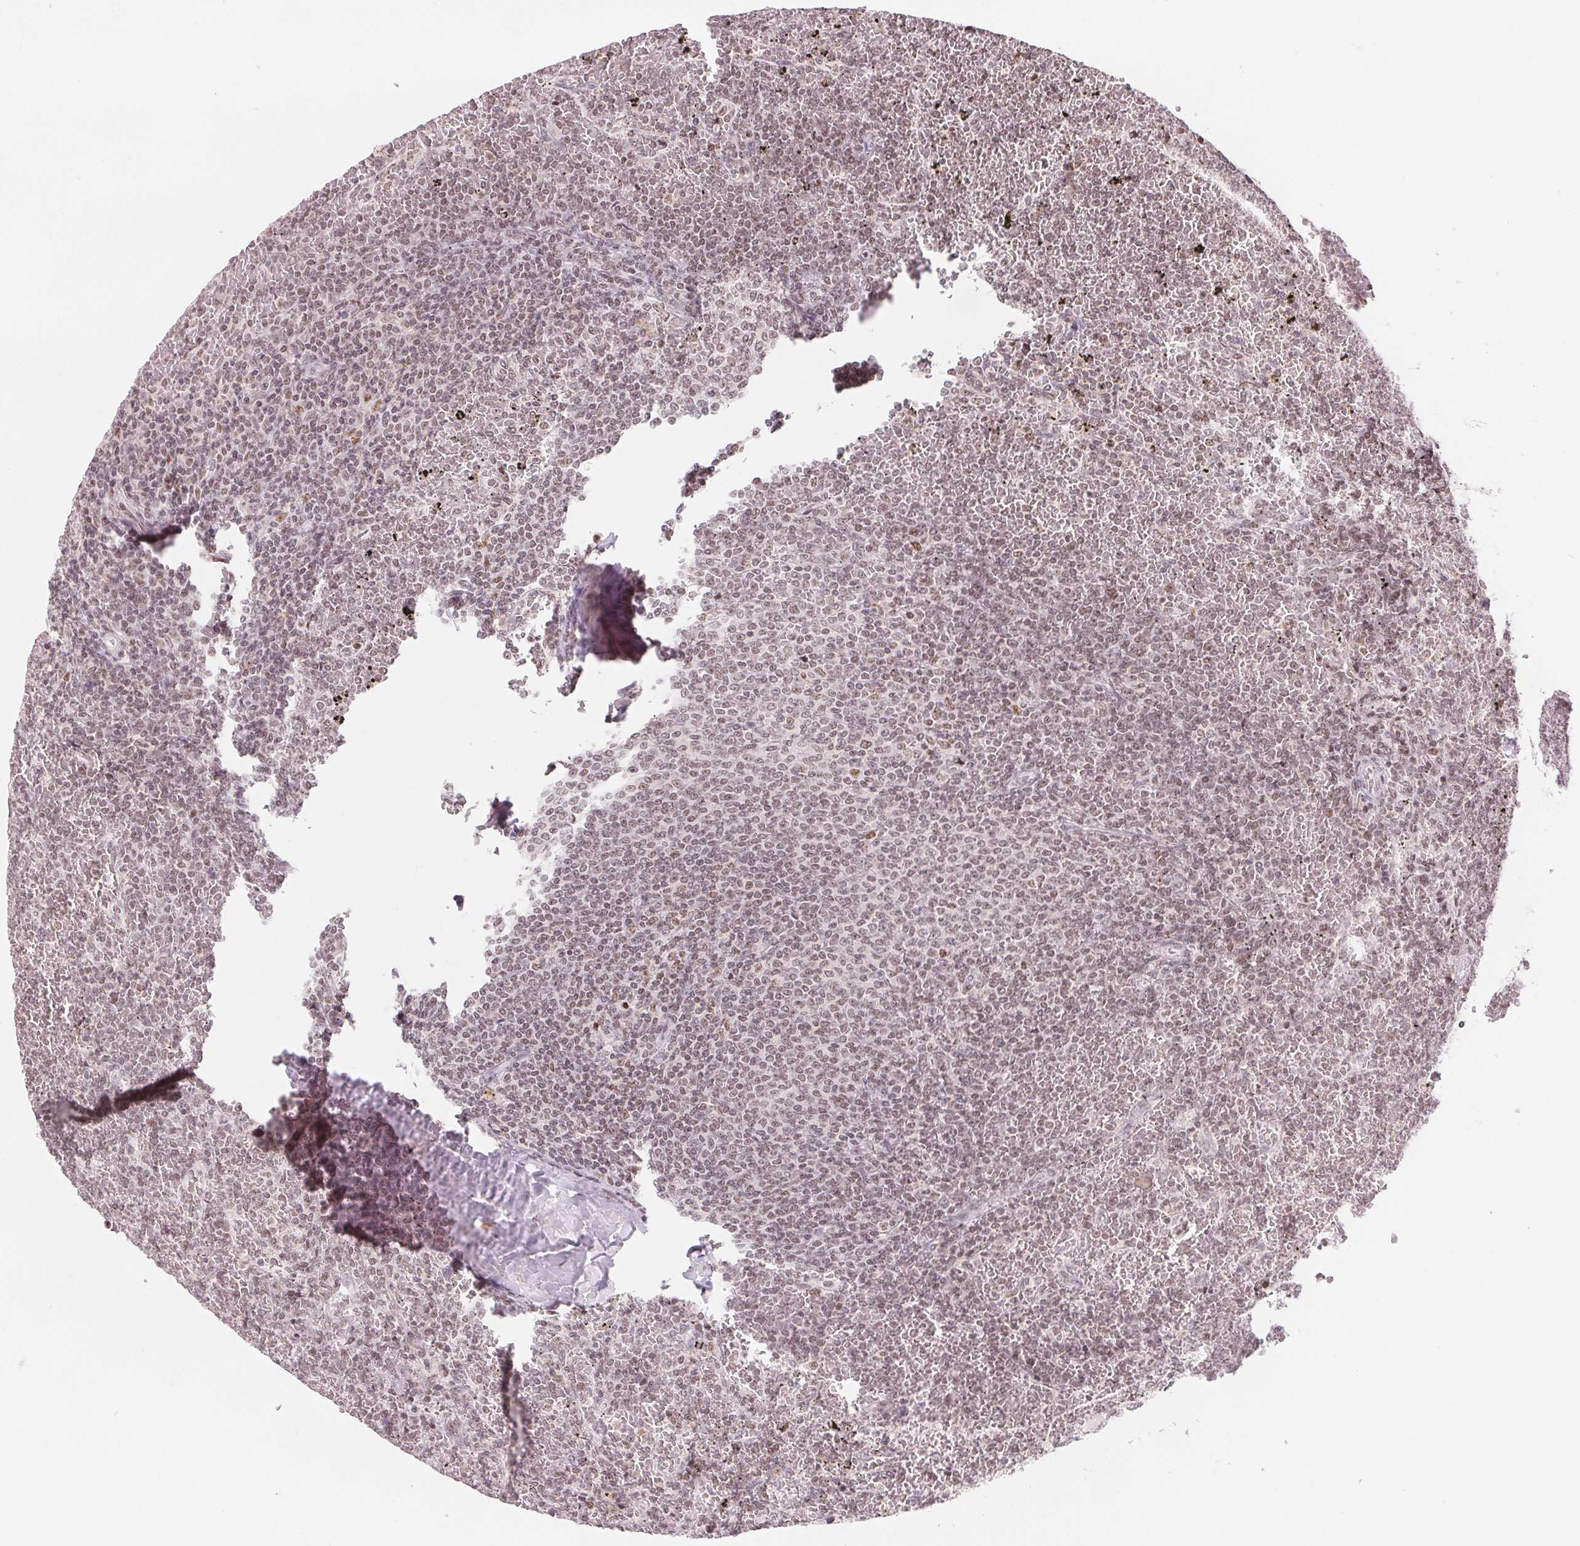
{"staining": {"intensity": "weak", "quantity": "25%-75%", "location": "nuclear"}, "tissue": "lymphoma", "cell_type": "Tumor cells", "image_type": "cancer", "snomed": [{"axis": "morphology", "description": "Malignant lymphoma, non-Hodgkin's type, Low grade"}, {"axis": "topography", "description": "Spleen"}], "caption": "IHC of lymphoma exhibits low levels of weak nuclear expression in approximately 25%-75% of tumor cells. The staining is performed using DAB brown chromogen to label protein expression. The nuclei are counter-stained blue using hematoxylin.", "gene": "DEK", "patient": {"sex": "female", "age": 77}}